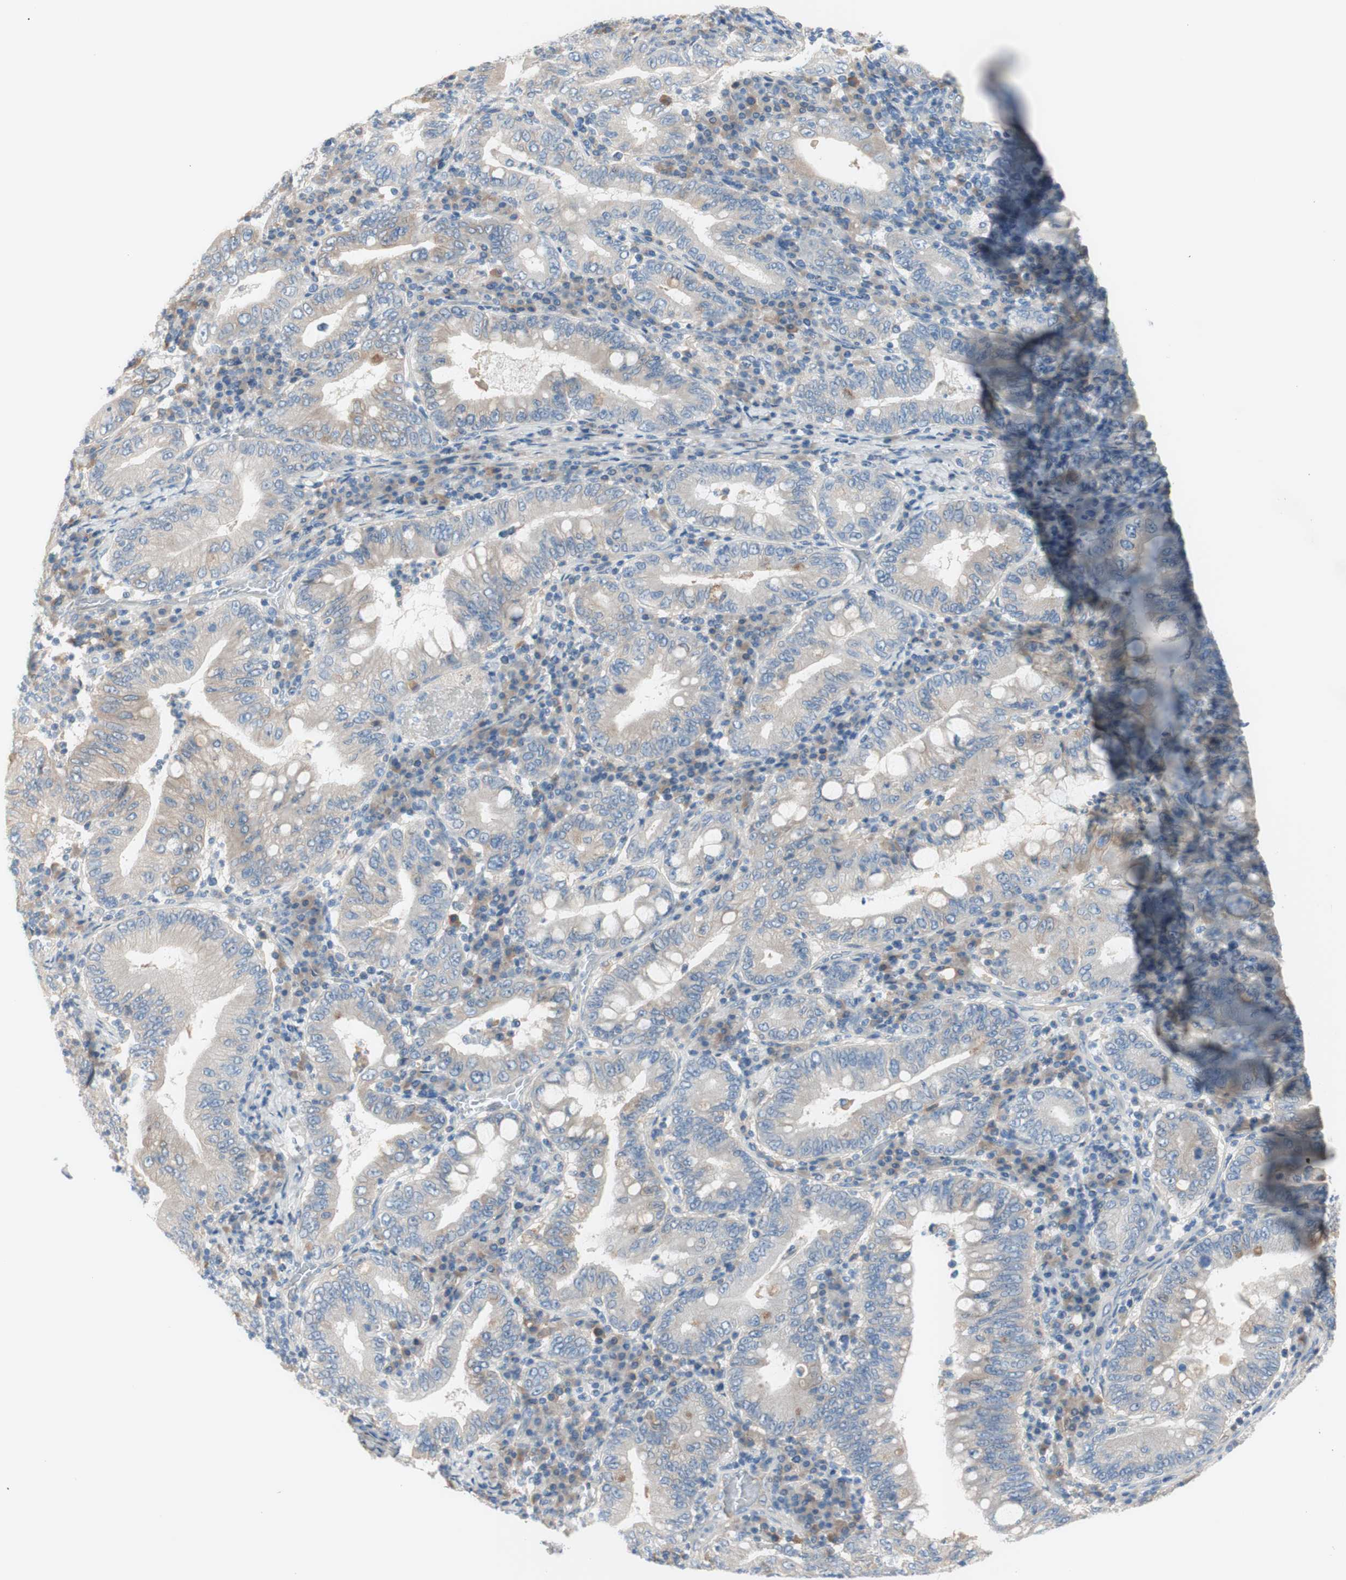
{"staining": {"intensity": "weak", "quantity": "<25%", "location": "cytoplasmic/membranous"}, "tissue": "stomach cancer", "cell_type": "Tumor cells", "image_type": "cancer", "snomed": [{"axis": "morphology", "description": "Normal tissue, NOS"}, {"axis": "morphology", "description": "Adenocarcinoma, NOS"}, {"axis": "topography", "description": "Esophagus"}, {"axis": "topography", "description": "Stomach, upper"}, {"axis": "topography", "description": "Peripheral nerve tissue"}], "caption": "Immunohistochemical staining of human adenocarcinoma (stomach) displays no significant expression in tumor cells.", "gene": "FDFT1", "patient": {"sex": "male", "age": 62}}